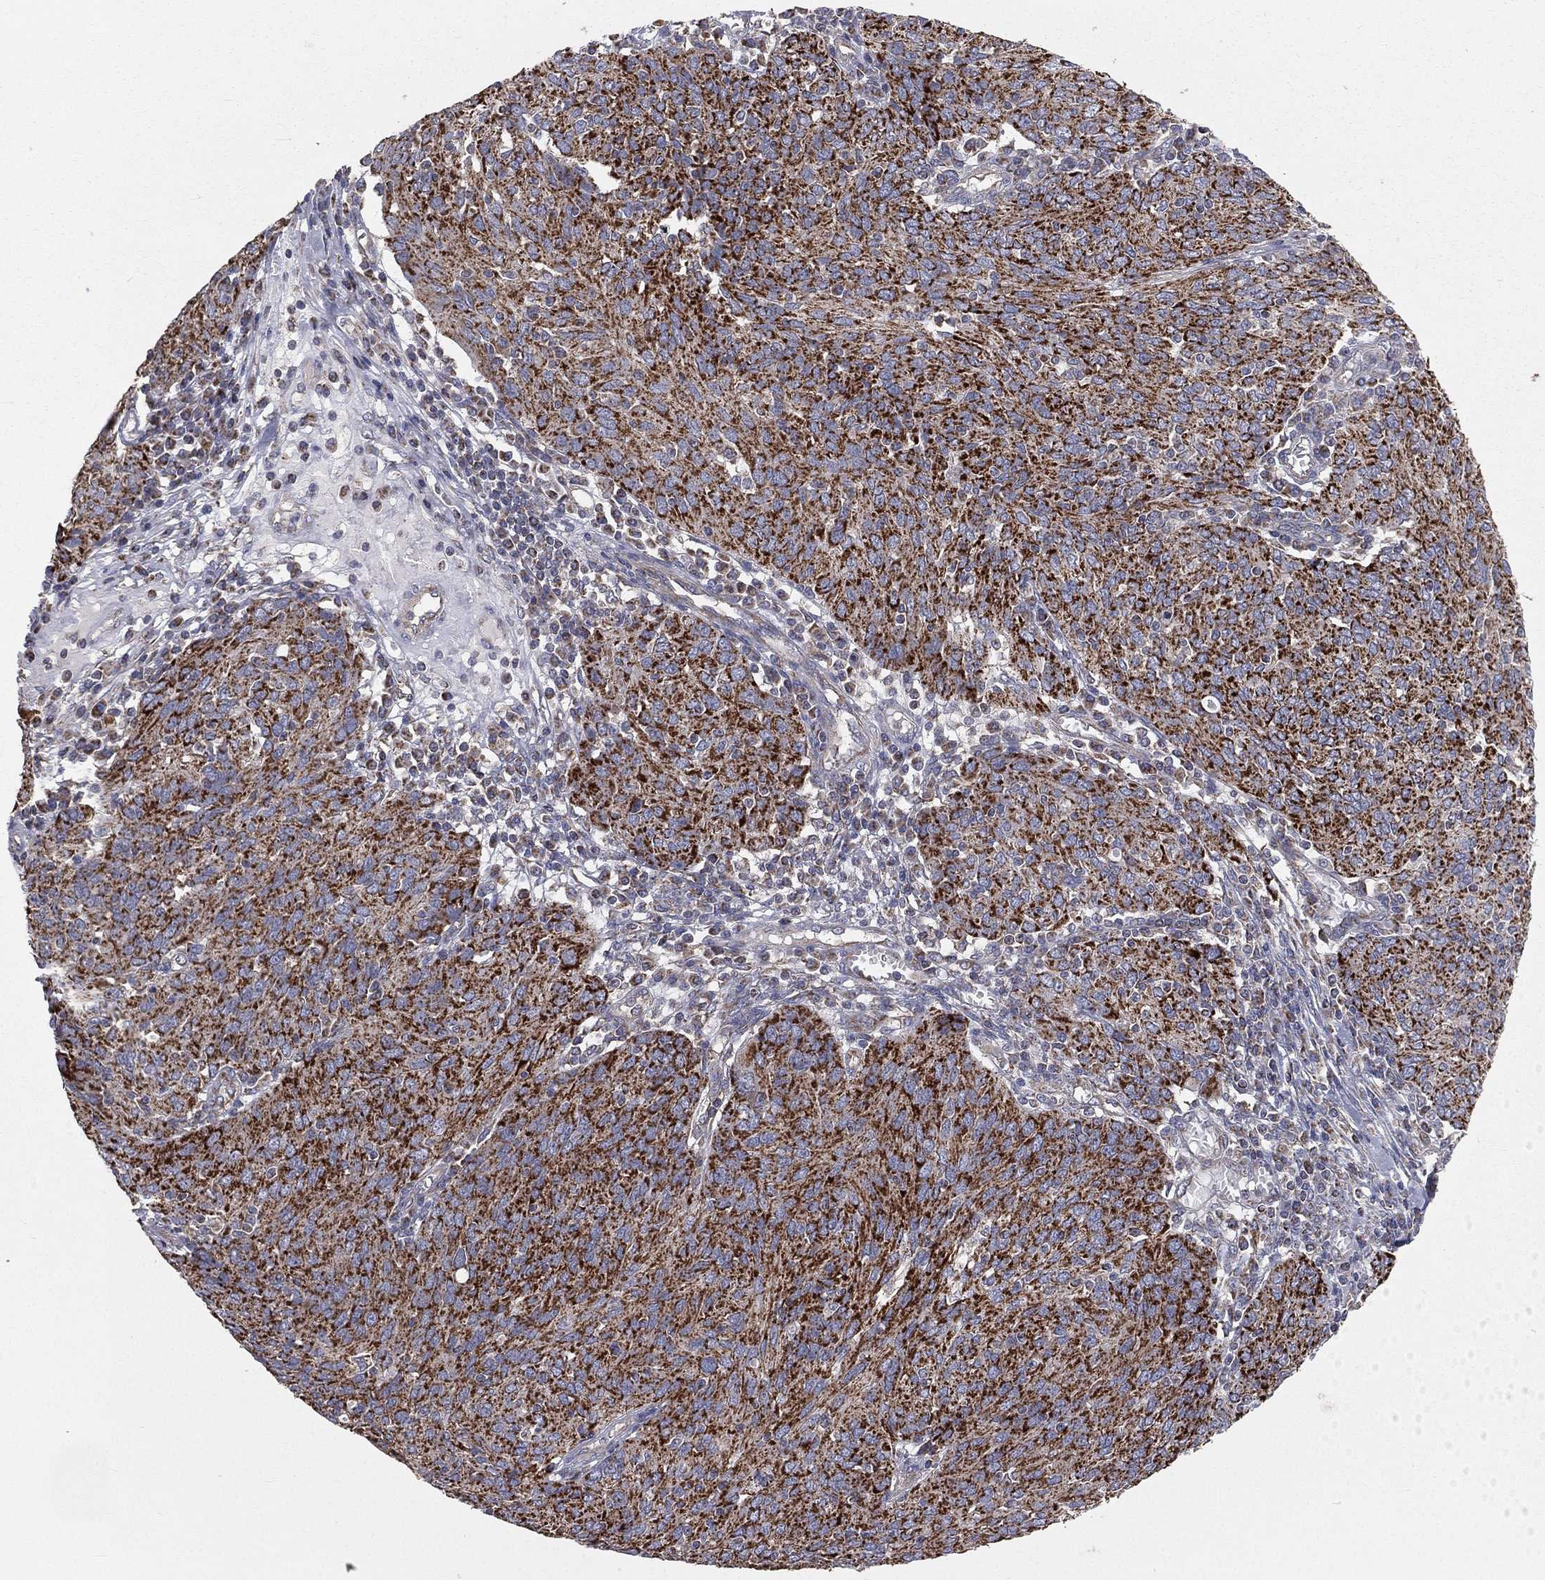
{"staining": {"intensity": "strong", "quantity": ">75%", "location": "cytoplasmic/membranous"}, "tissue": "ovarian cancer", "cell_type": "Tumor cells", "image_type": "cancer", "snomed": [{"axis": "morphology", "description": "Carcinoma, endometroid"}, {"axis": "topography", "description": "Ovary"}], "caption": "Immunohistochemistry (IHC) of ovarian cancer displays high levels of strong cytoplasmic/membranous positivity in approximately >75% of tumor cells.", "gene": "HADH", "patient": {"sex": "female", "age": 50}}